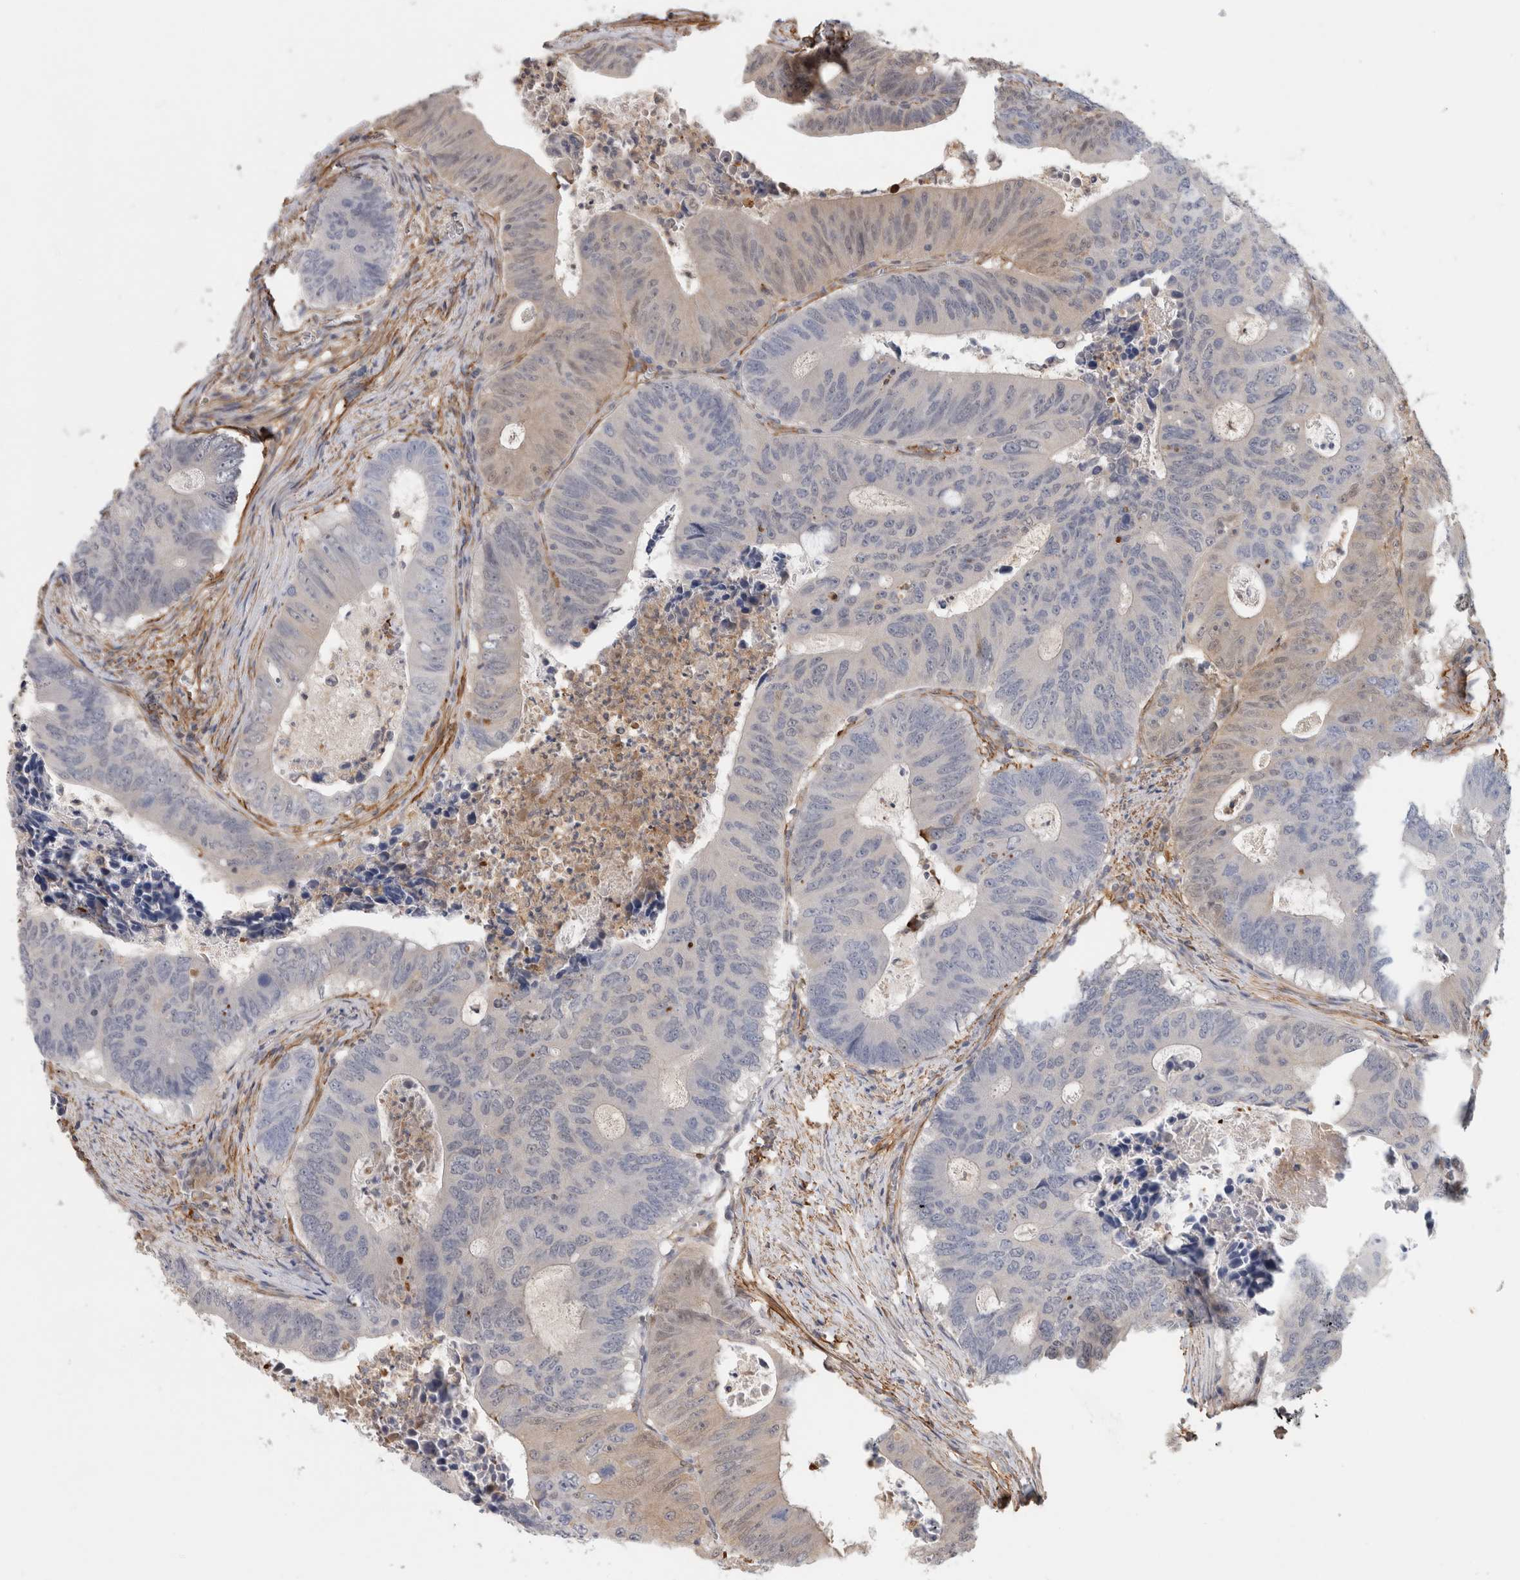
{"staining": {"intensity": "negative", "quantity": "none", "location": "none"}, "tissue": "colorectal cancer", "cell_type": "Tumor cells", "image_type": "cancer", "snomed": [{"axis": "morphology", "description": "Adenocarcinoma, NOS"}, {"axis": "topography", "description": "Colon"}], "caption": "Immunohistochemistry of colorectal adenocarcinoma exhibits no positivity in tumor cells.", "gene": "PGM1", "patient": {"sex": "male", "age": 87}}